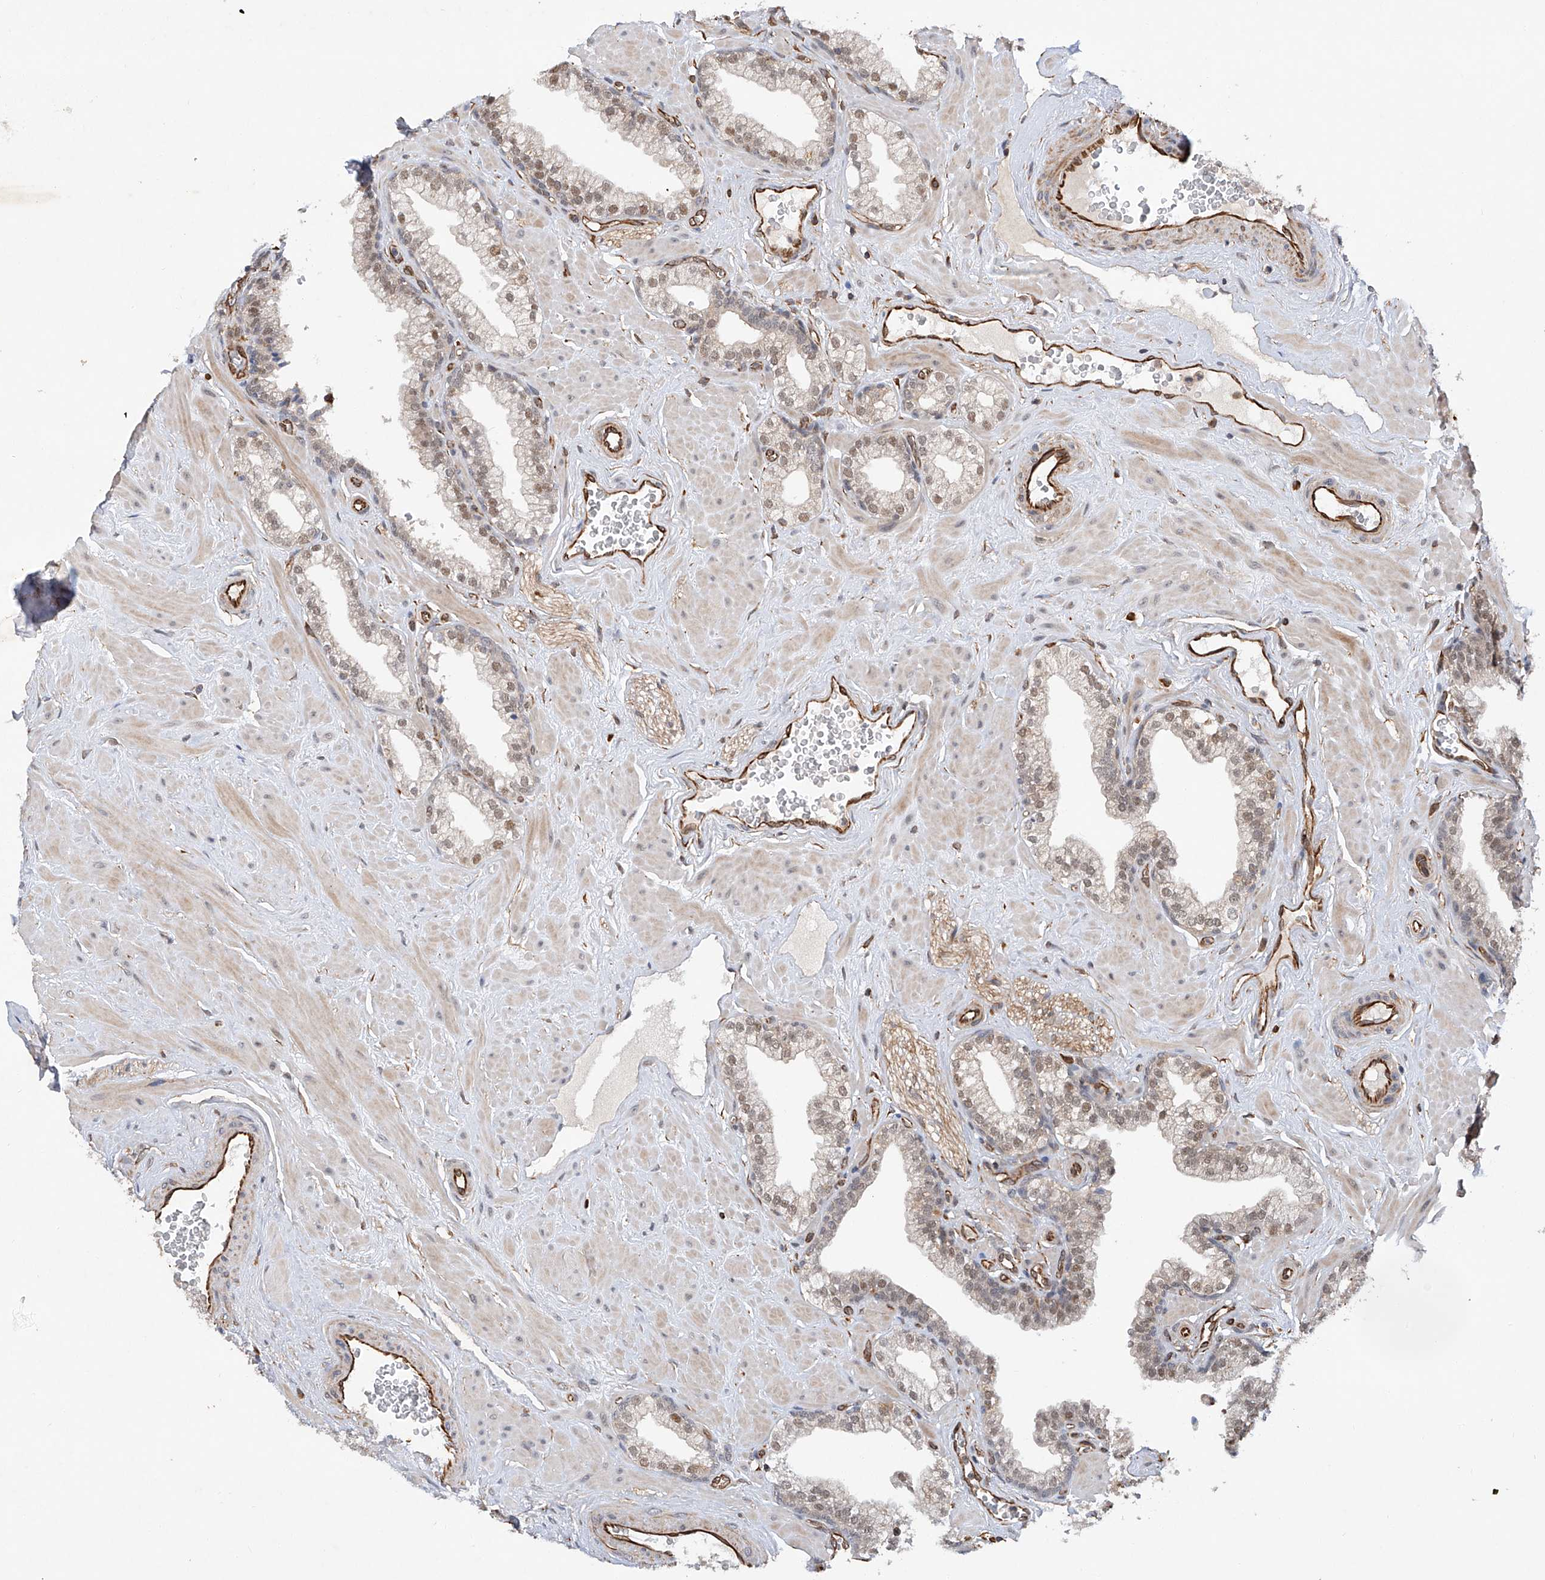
{"staining": {"intensity": "moderate", "quantity": "<25%", "location": "cytoplasmic/membranous,nuclear"}, "tissue": "prostate", "cell_type": "Glandular cells", "image_type": "normal", "snomed": [{"axis": "morphology", "description": "Normal tissue, NOS"}, {"axis": "morphology", "description": "Urothelial carcinoma, Low grade"}, {"axis": "topography", "description": "Urinary bladder"}, {"axis": "topography", "description": "Prostate"}], "caption": "A low amount of moderate cytoplasmic/membranous,nuclear staining is present in approximately <25% of glandular cells in benign prostate.", "gene": "AMD1", "patient": {"sex": "male", "age": 60}}